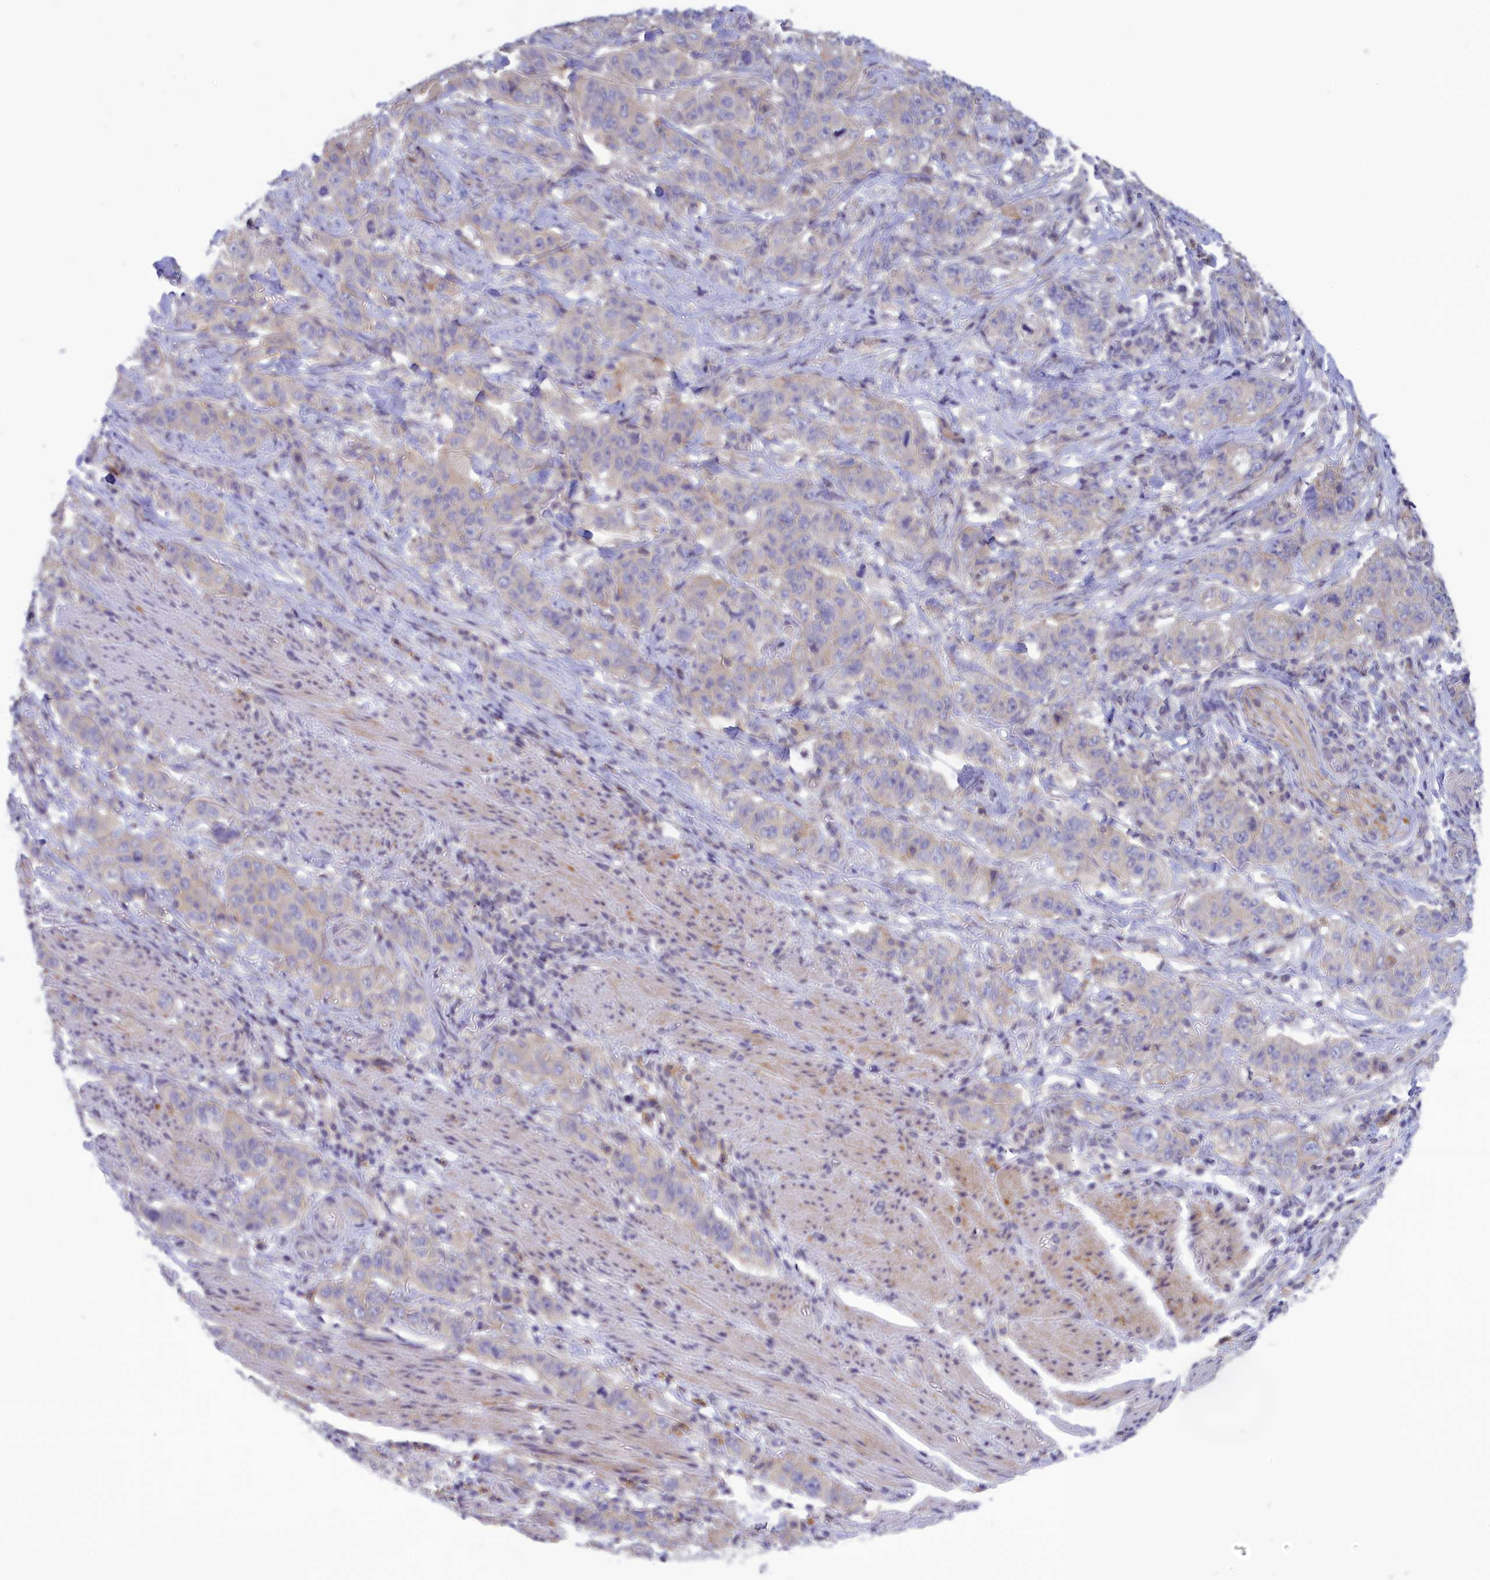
{"staining": {"intensity": "negative", "quantity": "none", "location": "none"}, "tissue": "stomach cancer", "cell_type": "Tumor cells", "image_type": "cancer", "snomed": [{"axis": "morphology", "description": "Adenocarcinoma, NOS"}, {"axis": "topography", "description": "Stomach"}], "caption": "Stomach cancer stained for a protein using immunohistochemistry (IHC) shows no positivity tumor cells.", "gene": "CORO2A", "patient": {"sex": "male", "age": 48}}